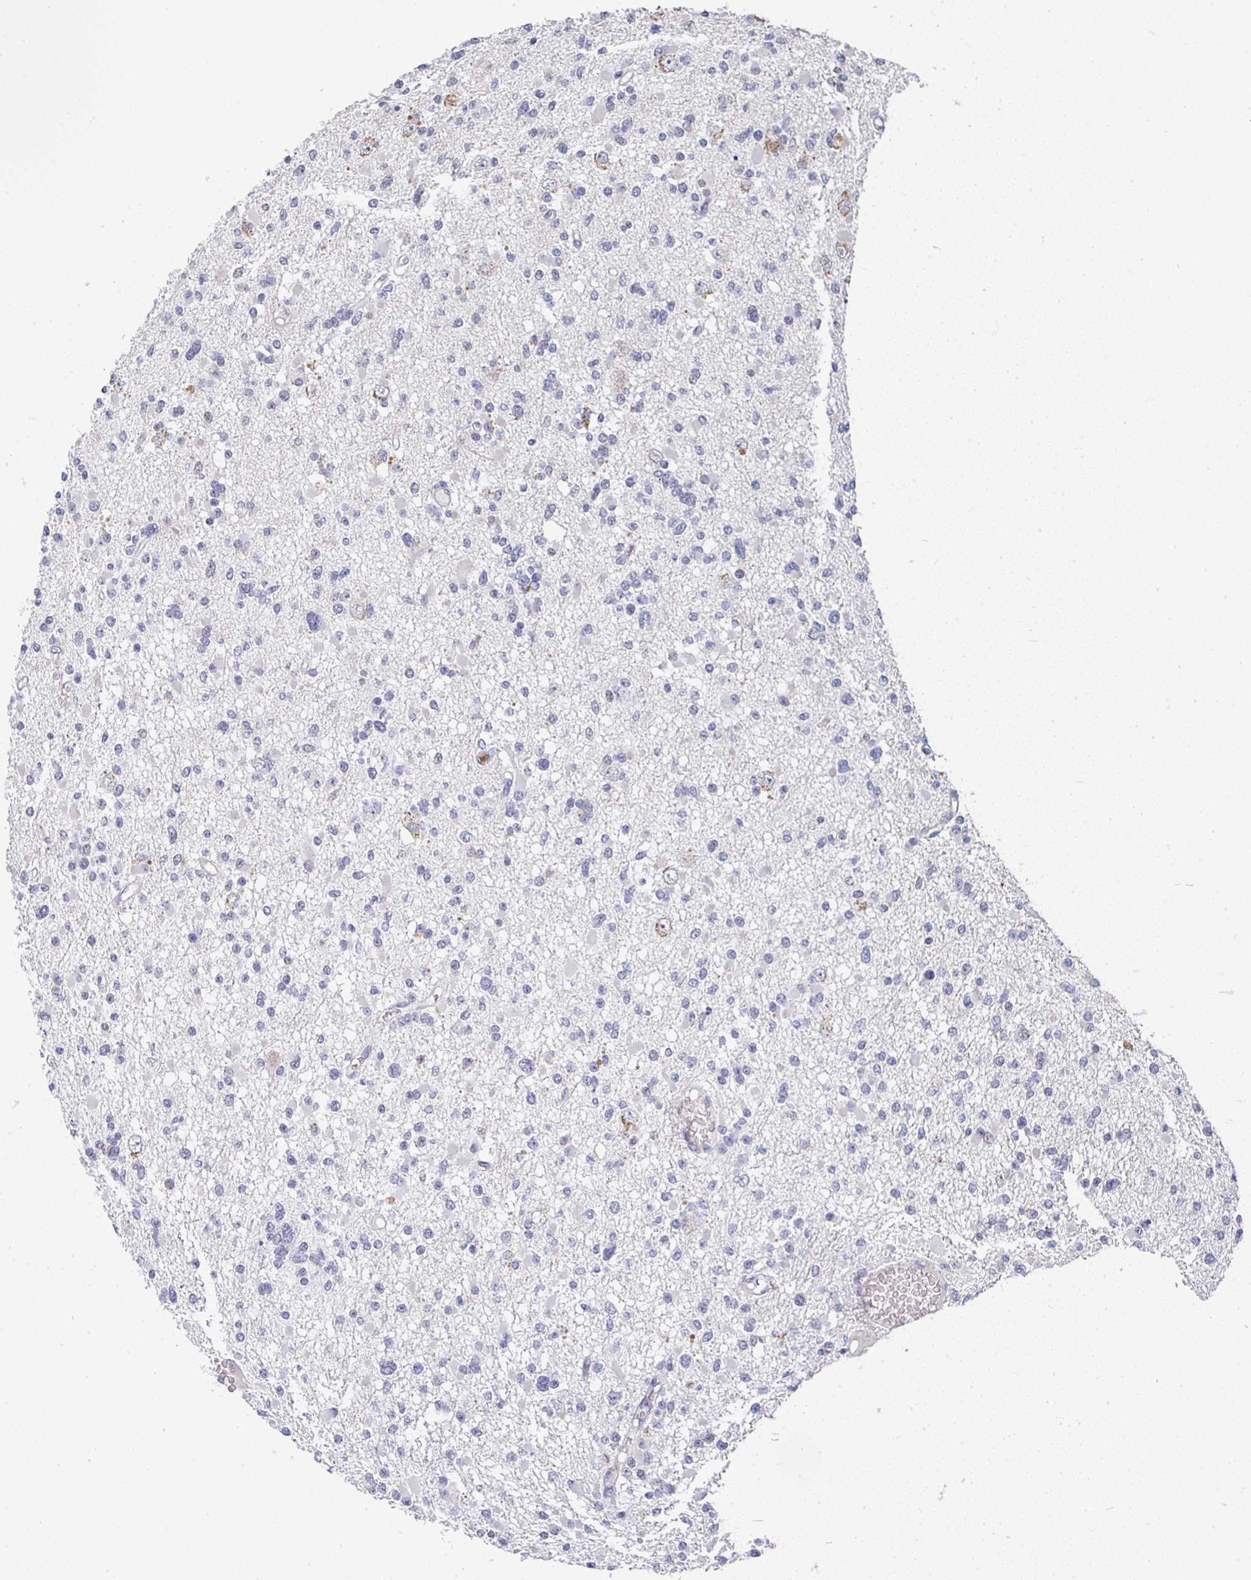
{"staining": {"intensity": "negative", "quantity": "none", "location": "none"}, "tissue": "glioma", "cell_type": "Tumor cells", "image_type": "cancer", "snomed": [{"axis": "morphology", "description": "Glioma, malignant, Low grade"}, {"axis": "topography", "description": "Brain"}], "caption": "This is an IHC histopathology image of malignant glioma (low-grade). There is no expression in tumor cells.", "gene": "NCF1", "patient": {"sex": "female", "age": 22}}